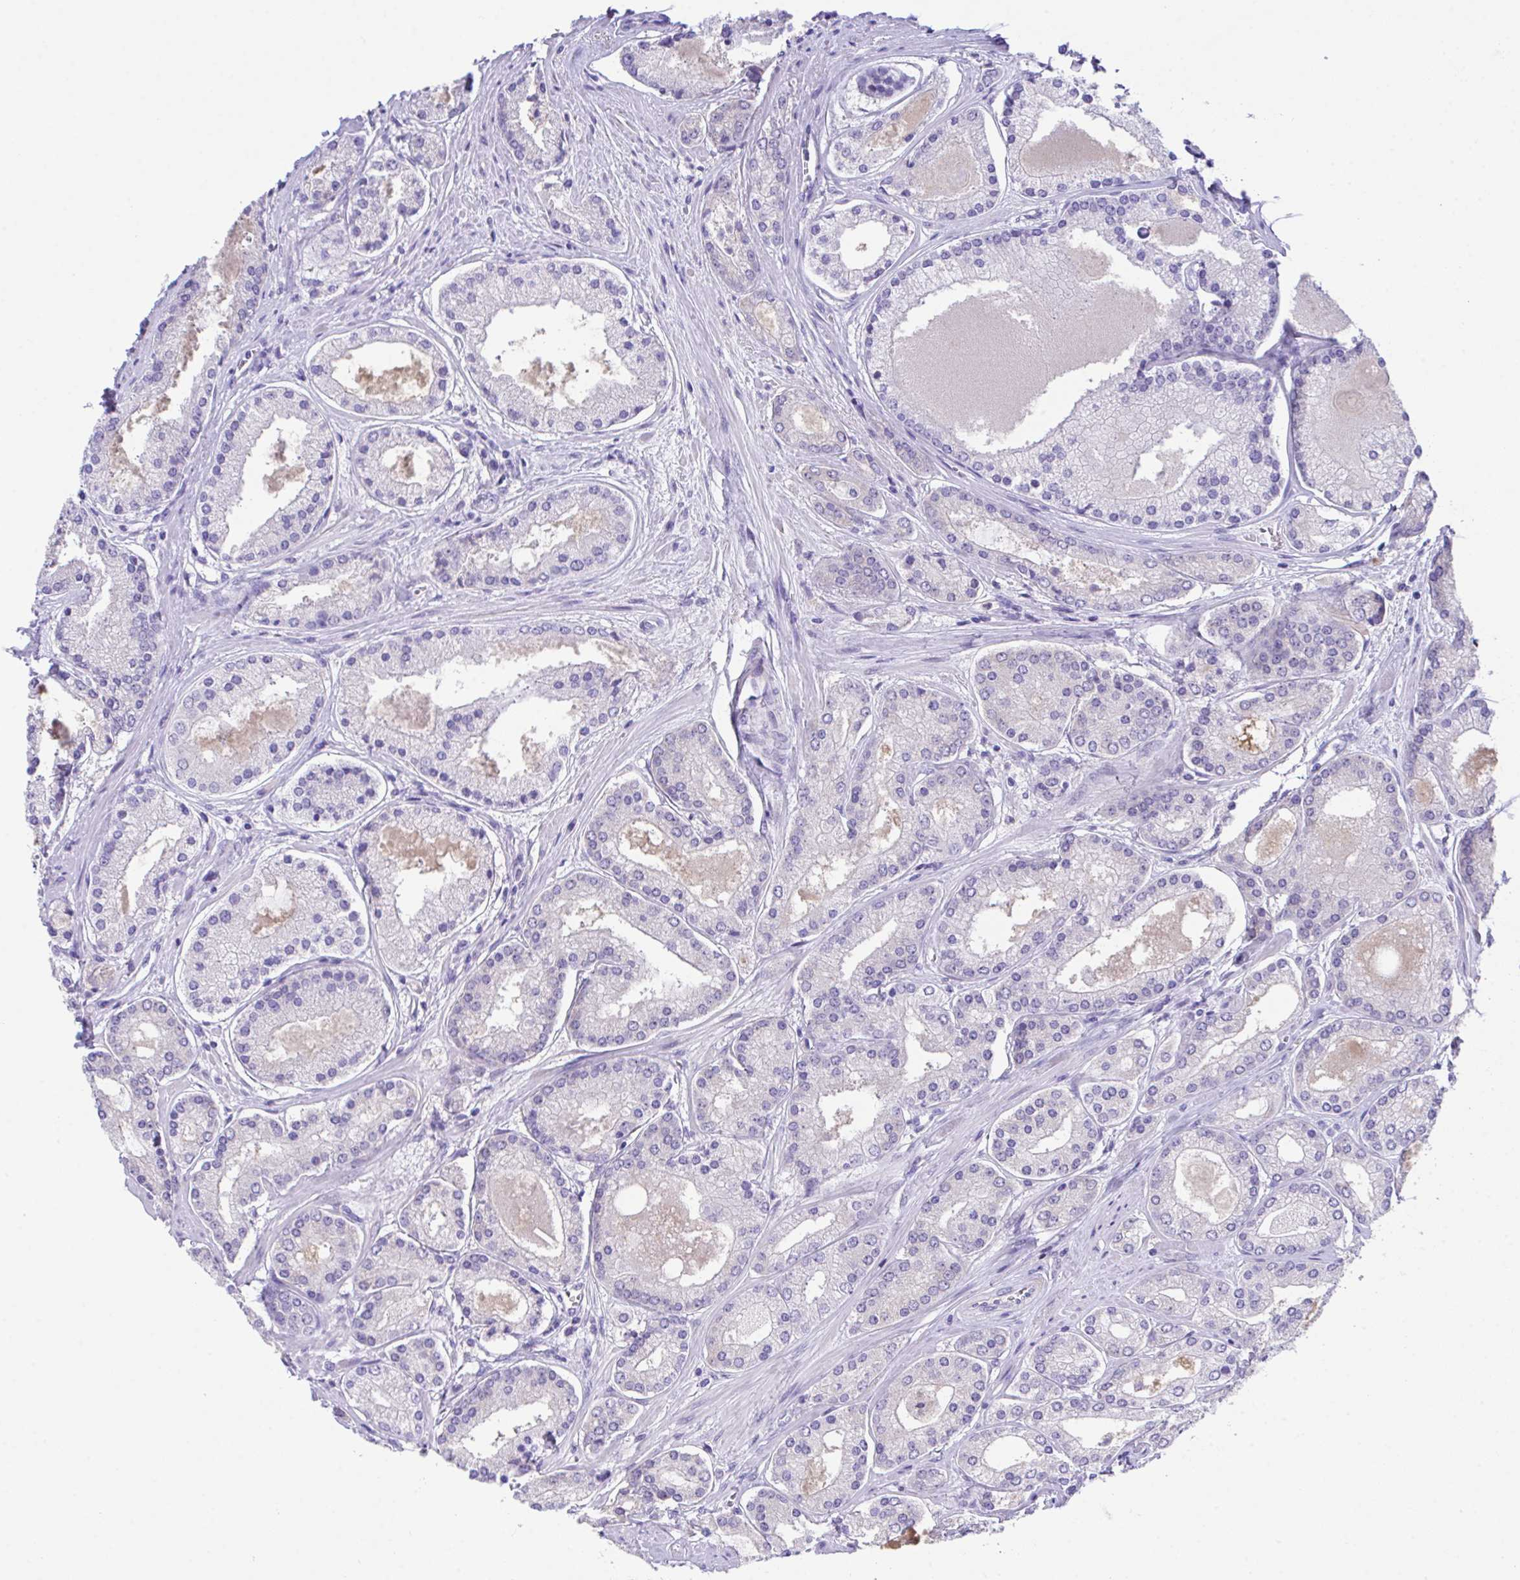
{"staining": {"intensity": "negative", "quantity": "none", "location": "none"}, "tissue": "prostate cancer", "cell_type": "Tumor cells", "image_type": "cancer", "snomed": [{"axis": "morphology", "description": "Adenocarcinoma, High grade"}, {"axis": "topography", "description": "Prostate"}], "caption": "IHC image of human high-grade adenocarcinoma (prostate) stained for a protein (brown), which exhibits no expression in tumor cells. (Brightfield microscopy of DAB IHC at high magnification).", "gene": "HOXB4", "patient": {"sex": "male", "age": 67}}